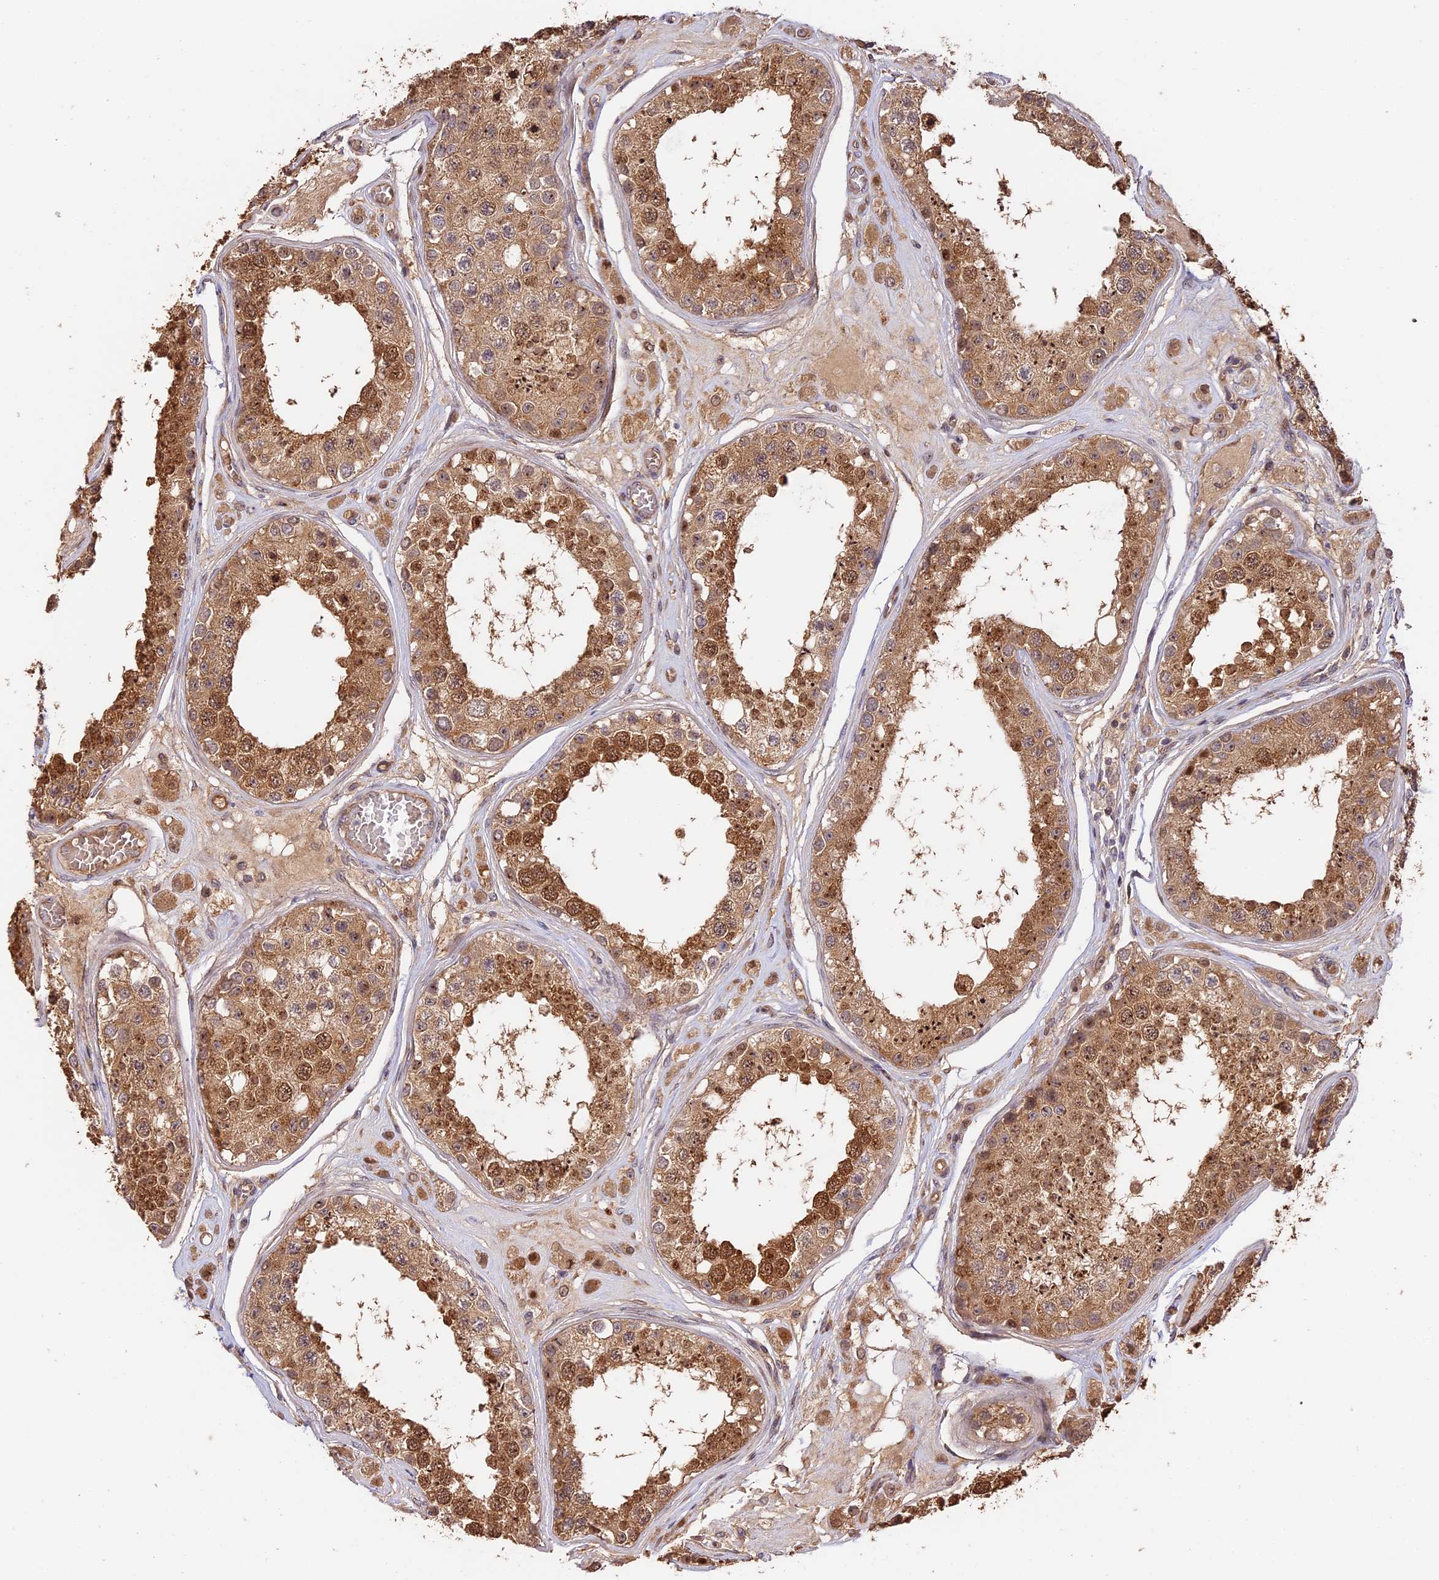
{"staining": {"intensity": "moderate", "quantity": ">75%", "location": "cytoplasmic/membranous,nuclear"}, "tissue": "testis", "cell_type": "Cells in seminiferous ducts", "image_type": "normal", "snomed": [{"axis": "morphology", "description": "Normal tissue, NOS"}, {"axis": "topography", "description": "Testis"}], "caption": "A brown stain highlights moderate cytoplasmic/membranous,nuclear staining of a protein in cells in seminiferous ducts of normal testis.", "gene": "PPP1R37", "patient": {"sex": "male", "age": 25}}